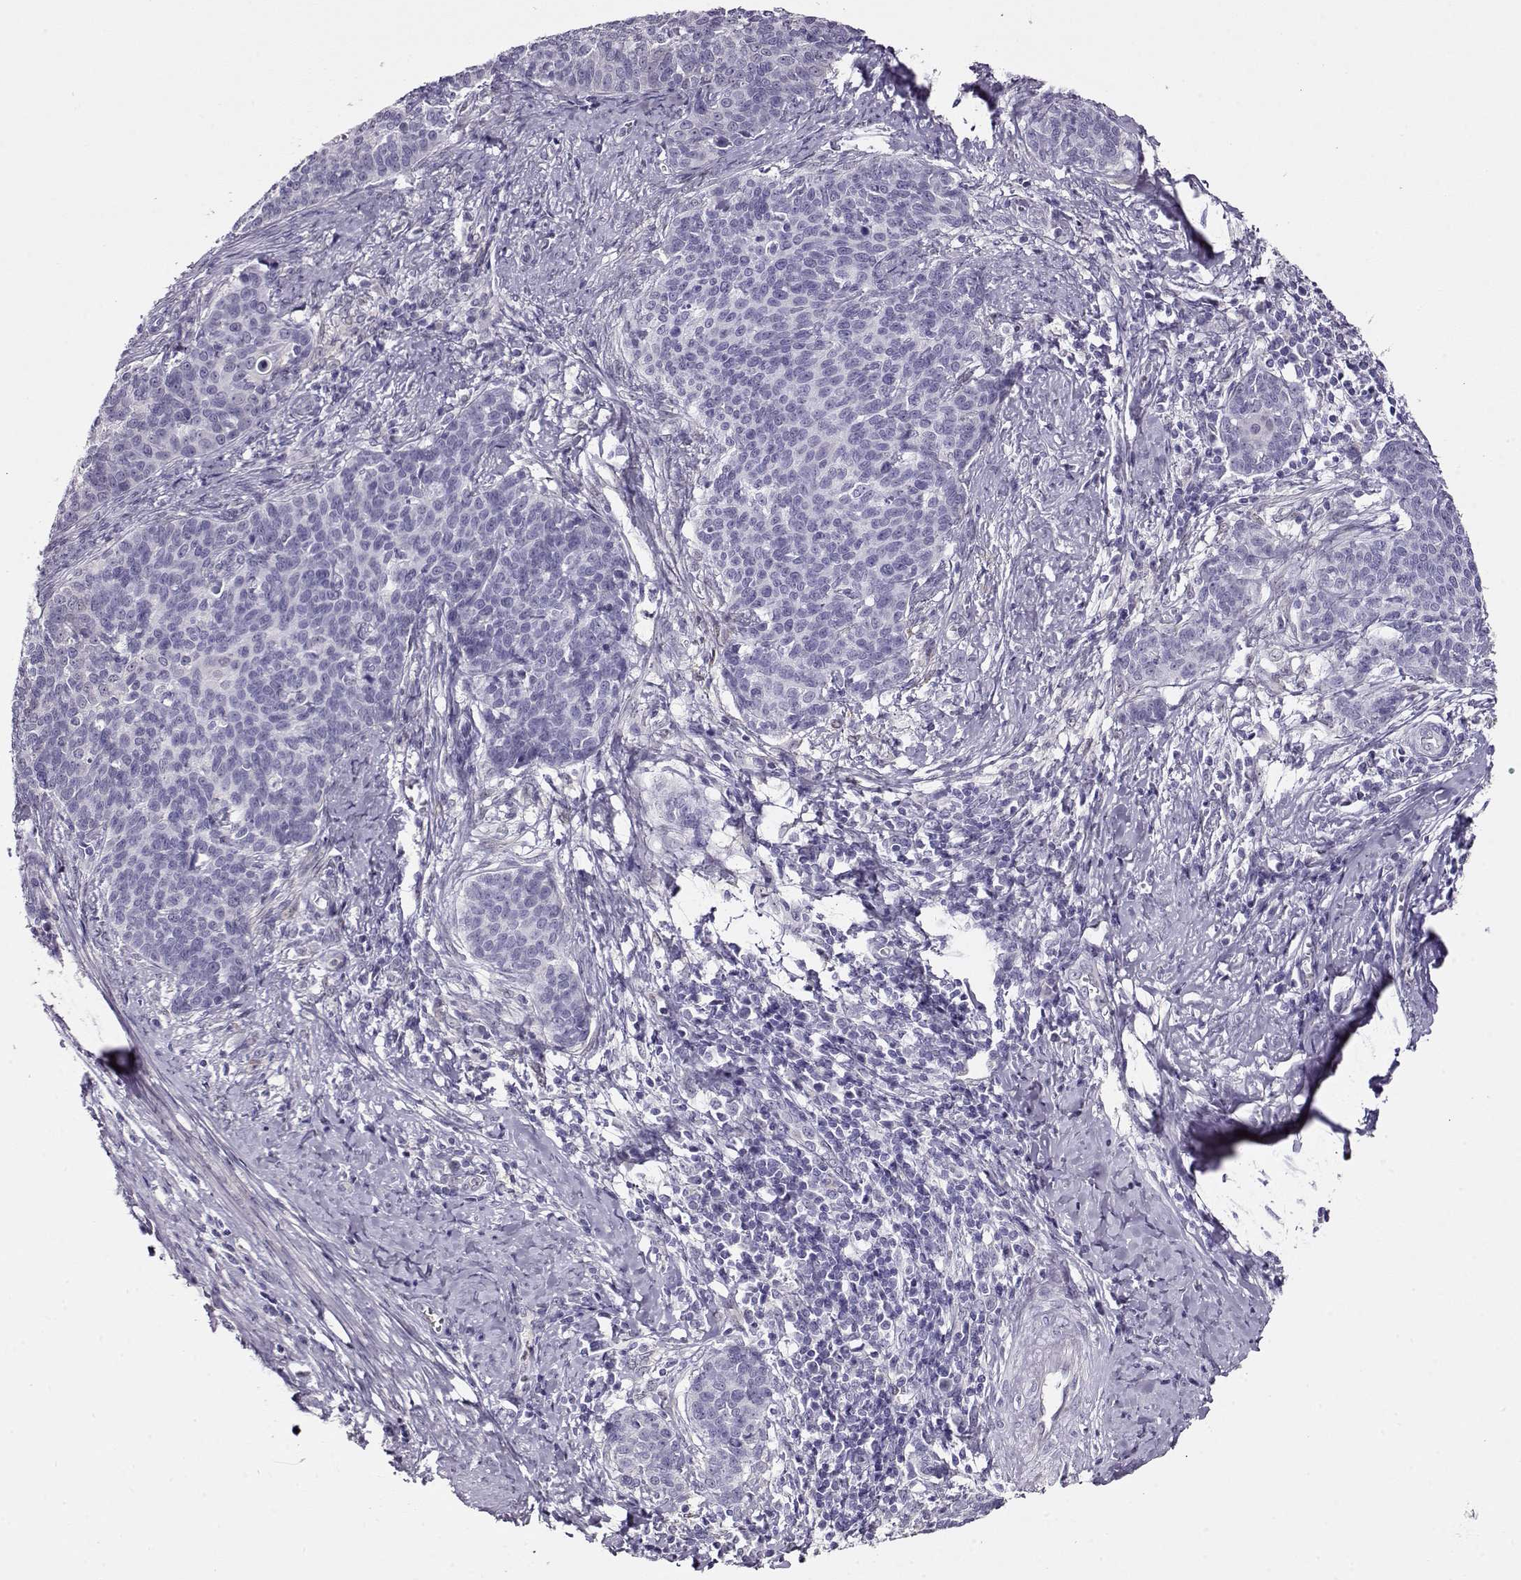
{"staining": {"intensity": "negative", "quantity": "none", "location": "none"}, "tissue": "cervical cancer", "cell_type": "Tumor cells", "image_type": "cancer", "snomed": [{"axis": "morphology", "description": "Squamous cell carcinoma, NOS"}, {"axis": "topography", "description": "Cervix"}], "caption": "This is a histopathology image of IHC staining of cervical cancer (squamous cell carcinoma), which shows no positivity in tumor cells.", "gene": "CCR8", "patient": {"sex": "female", "age": 39}}